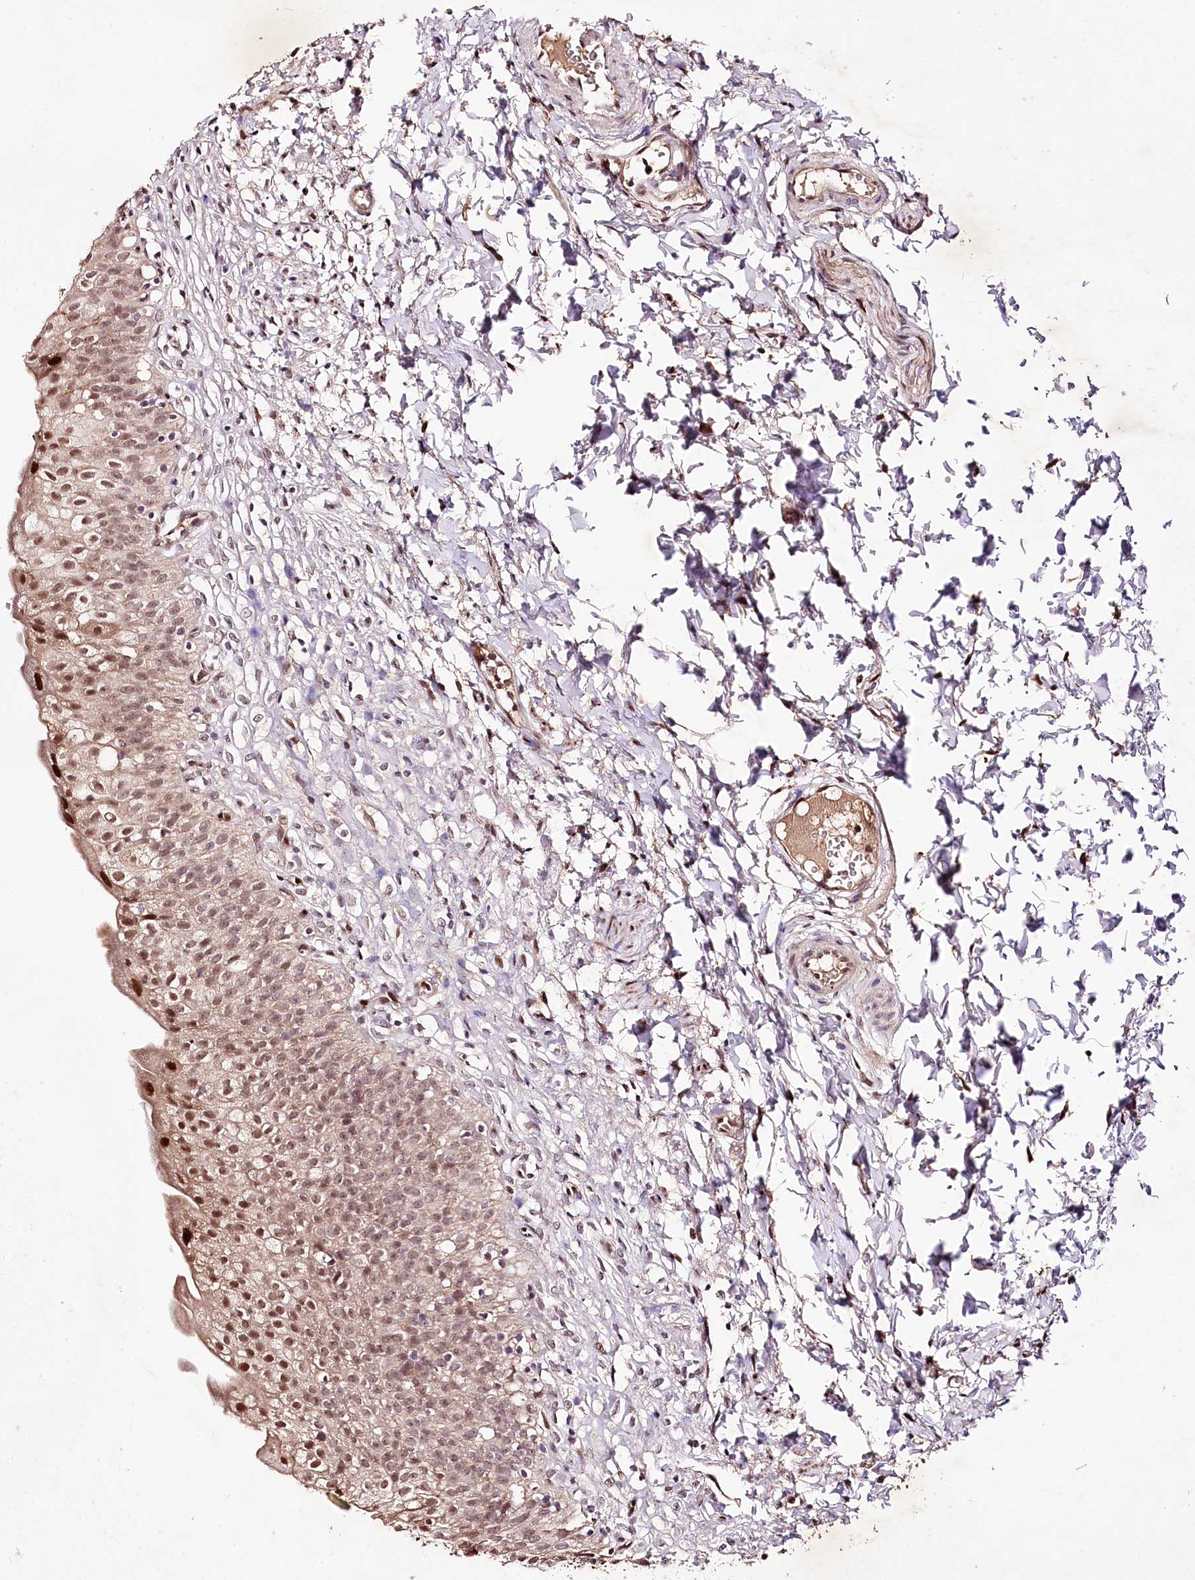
{"staining": {"intensity": "moderate", "quantity": ">75%", "location": "cytoplasmic/membranous,nuclear"}, "tissue": "urinary bladder", "cell_type": "Urothelial cells", "image_type": "normal", "snomed": [{"axis": "morphology", "description": "Normal tissue, NOS"}, {"axis": "topography", "description": "Urinary bladder"}], "caption": "A photomicrograph showing moderate cytoplasmic/membranous,nuclear positivity in approximately >75% of urothelial cells in normal urinary bladder, as visualized by brown immunohistochemical staining.", "gene": "DMP1", "patient": {"sex": "male", "age": 55}}